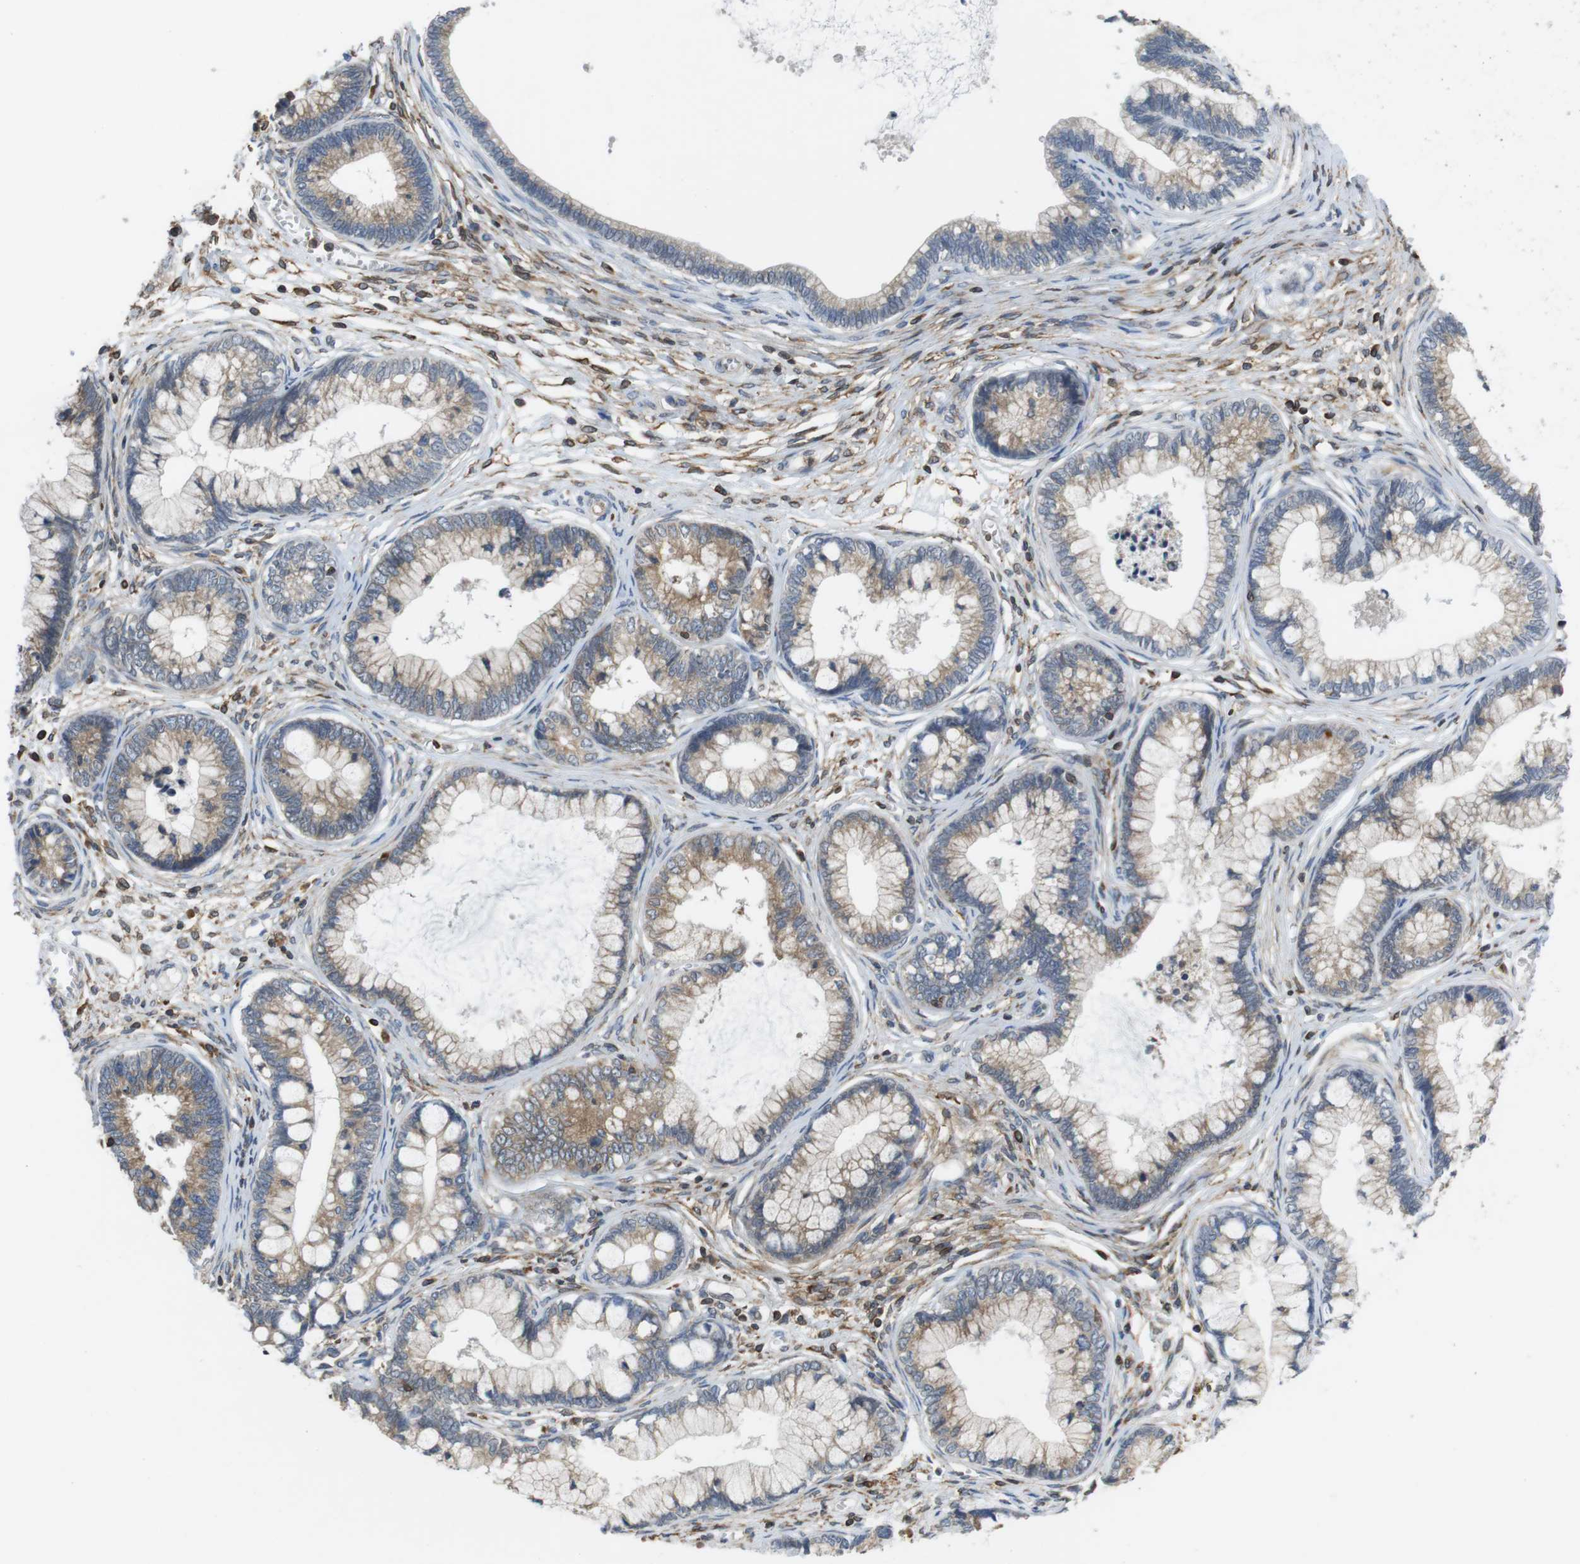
{"staining": {"intensity": "moderate", "quantity": ">75%", "location": "cytoplasmic/membranous"}, "tissue": "cervical cancer", "cell_type": "Tumor cells", "image_type": "cancer", "snomed": [{"axis": "morphology", "description": "Adenocarcinoma, NOS"}, {"axis": "topography", "description": "Cervix"}], "caption": "Tumor cells exhibit medium levels of moderate cytoplasmic/membranous expression in approximately >75% of cells in human adenocarcinoma (cervical). (DAB IHC, brown staining for protein, blue staining for nuclei).", "gene": "ARL6IP5", "patient": {"sex": "female", "age": 44}}